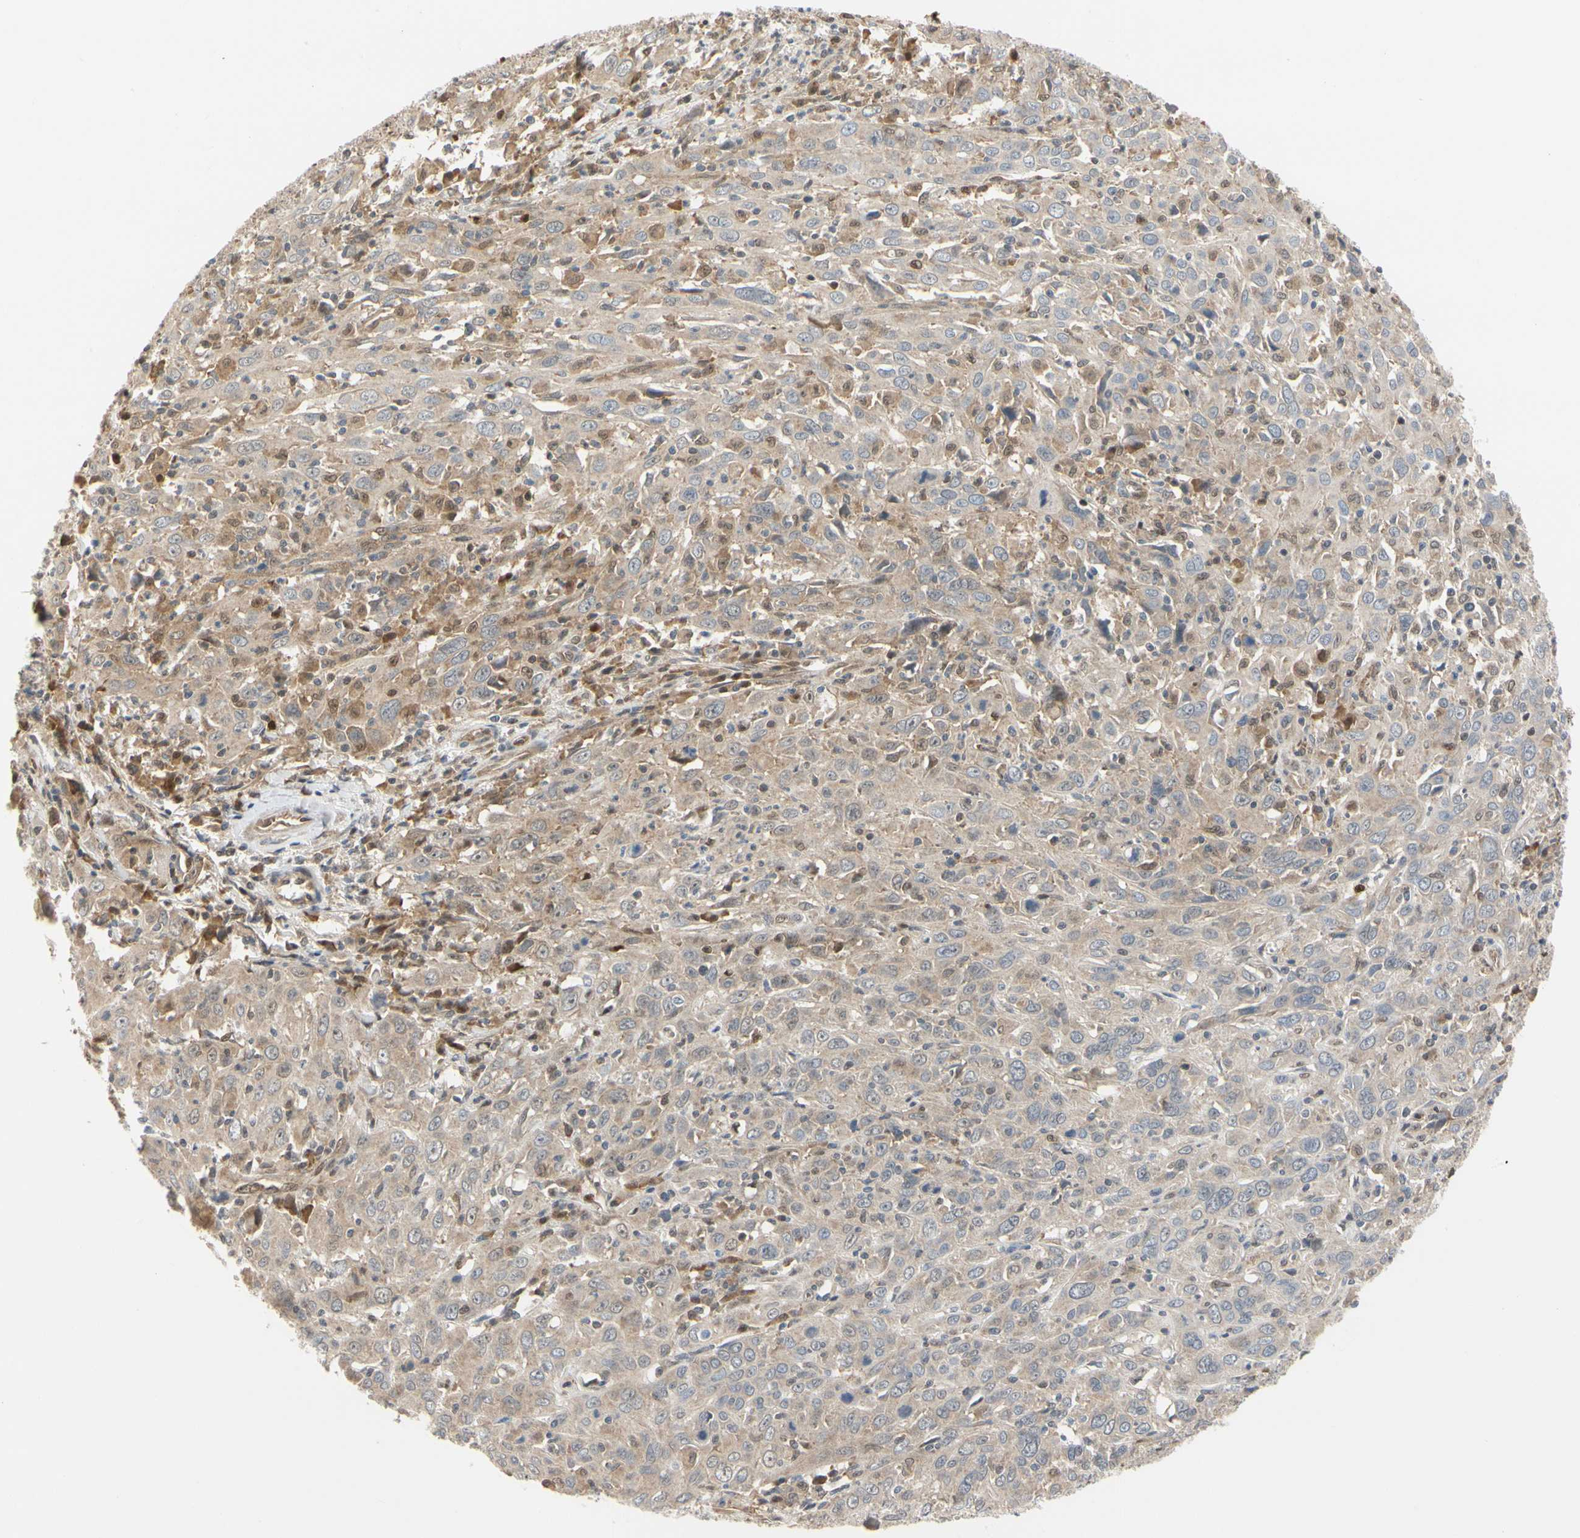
{"staining": {"intensity": "weak", "quantity": ">75%", "location": "cytoplasmic/membranous"}, "tissue": "cervical cancer", "cell_type": "Tumor cells", "image_type": "cancer", "snomed": [{"axis": "morphology", "description": "Squamous cell carcinoma, NOS"}, {"axis": "topography", "description": "Cervix"}], "caption": "Protein expression analysis of squamous cell carcinoma (cervical) demonstrates weak cytoplasmic/membranous positivity in about >75% of tumor cells. (DAB IHC with brightfield microscopy, high magnification).", "gene": "CDK5", "patient": {"sex": "female", "age": 46}}